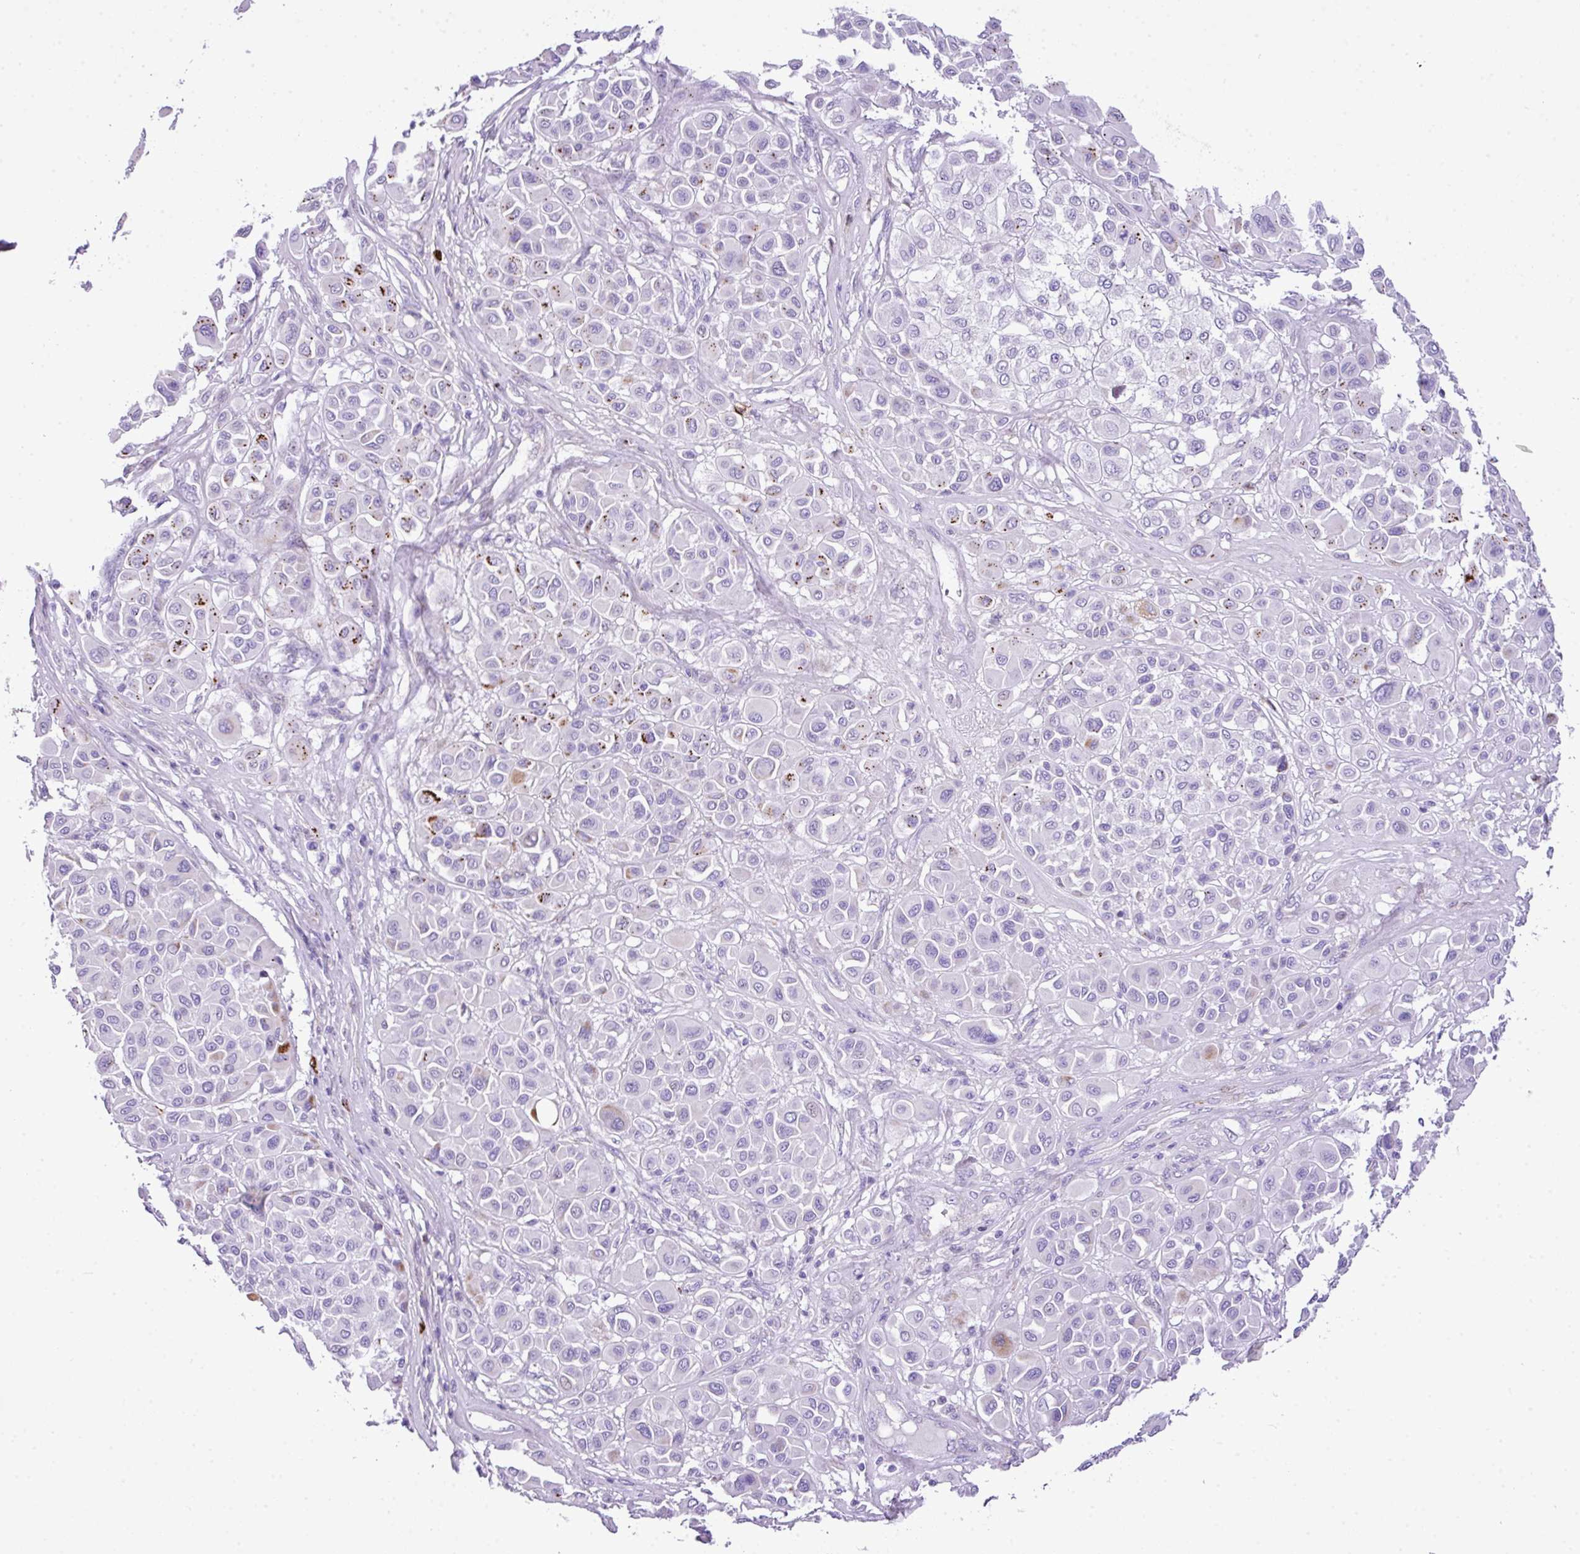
{"staining": {"intensity": "moderate", "quantity": "<25%", "location": "cytoplasmic/membranous"}, "tissue": "melanoma", "cell_type": "Tumor cells", "image_type": "cancer", "snomed": [{"axis": "morphology", "description": "Malignant melanoma, Metastatic site"}, {"axis": "topography", "description": "Soft tissue"}], "caption": "This is an image of immunohistochemistry staining of melanoma, which shows moderate expression in the cytoplasmic/membranous of tumor cells.", "gene": "RCAN2", "patient": {"sex": "male", "age": 41}}